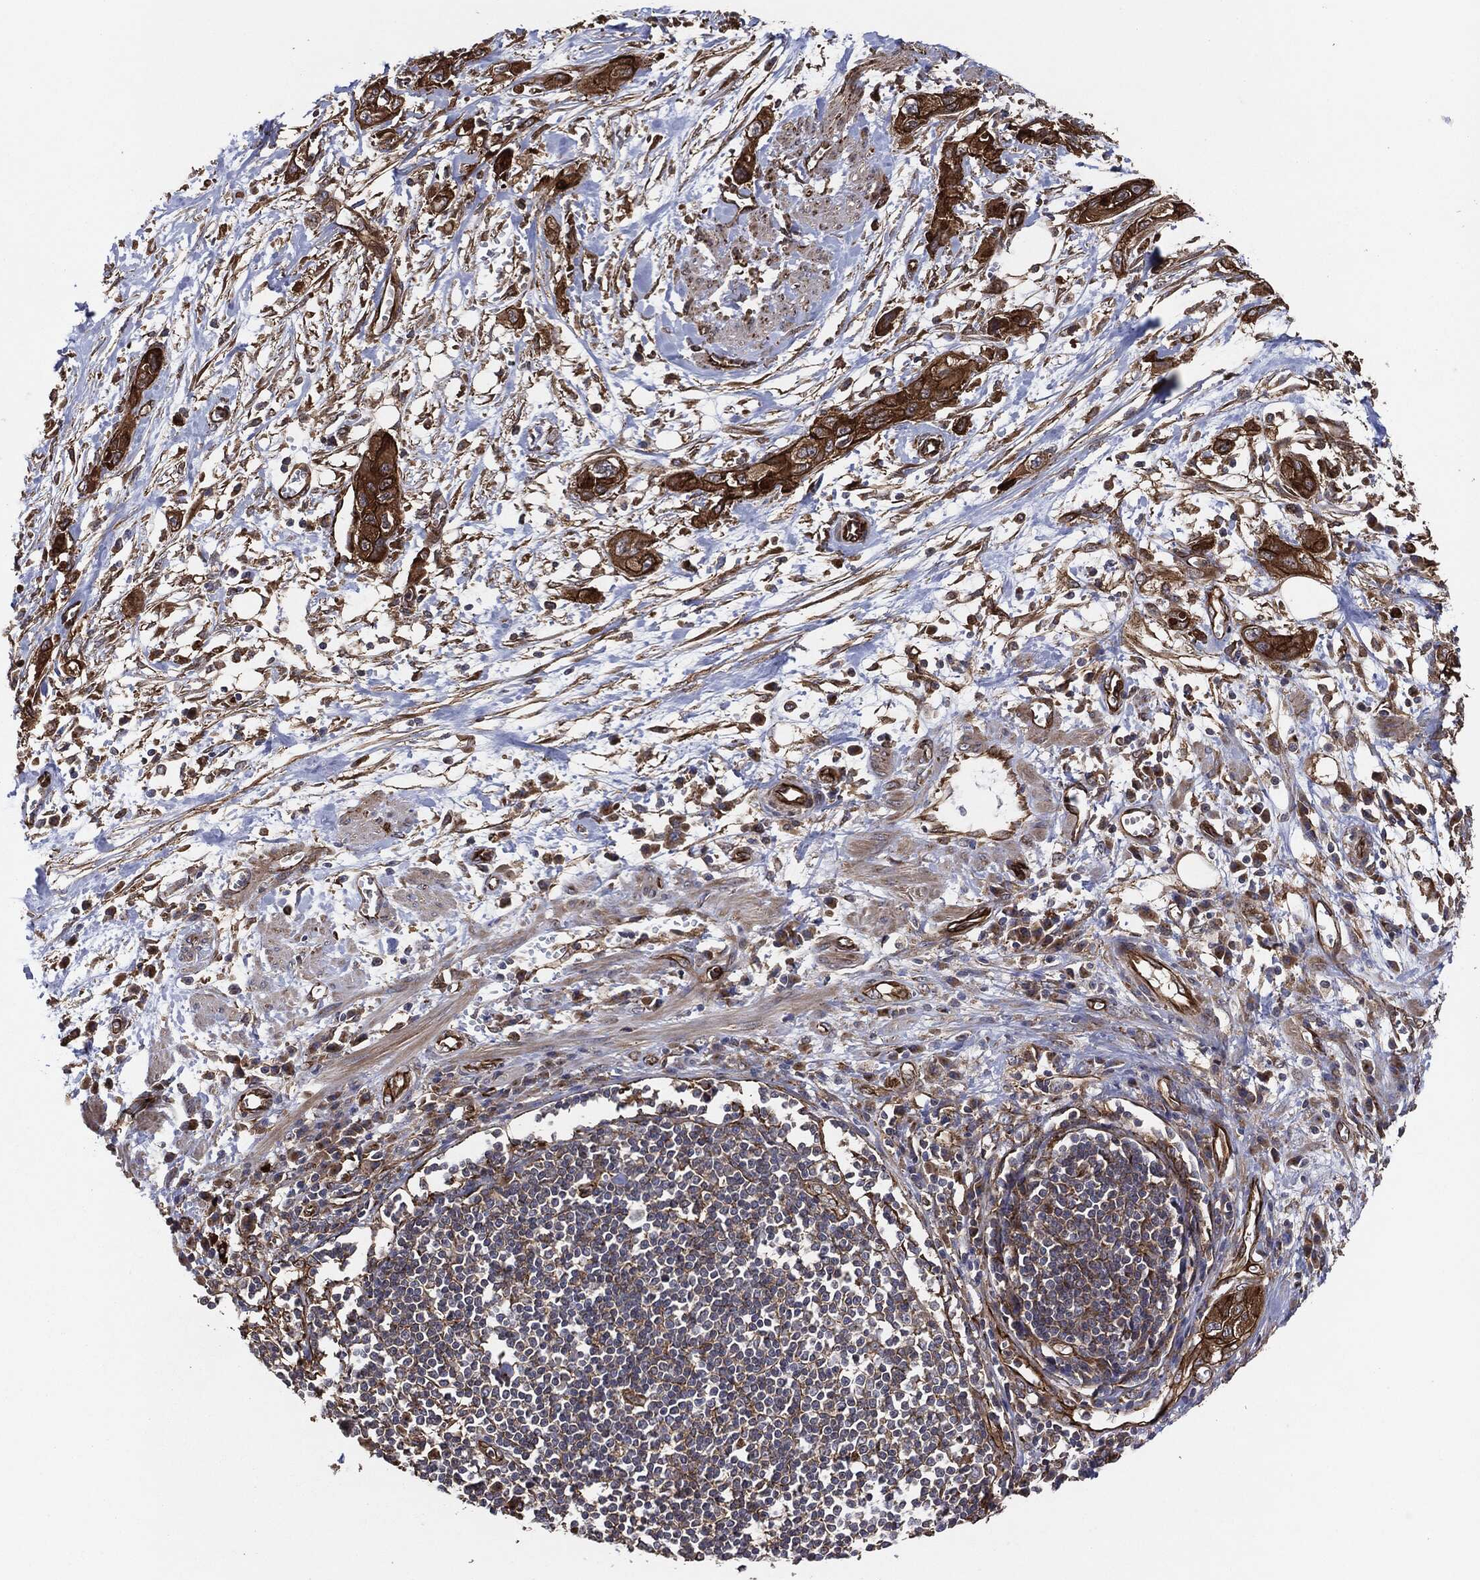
{"staining": {"intensity": "strong", "quantity": ">75%", "location": "cytoplasmic/membranous"}, "tissue": "pancreatic cancer", "cell_type": "Tumor cells", "image_type": "cancer", "snomed": [{"axis": "morphology", "description": "Adenocarcinoma, NOS"}, {"axis": "topography", "description": "Pancreas"}], "caption": "An image showing strong cytoplasmic/membranous expression in about >75% of tumor cells in pancreatic adenocarcinoma, as visualized by brown immunohistochemical staining.", "gene": "CTNNA1", "patient": {"sex": "male", "age": 72}}